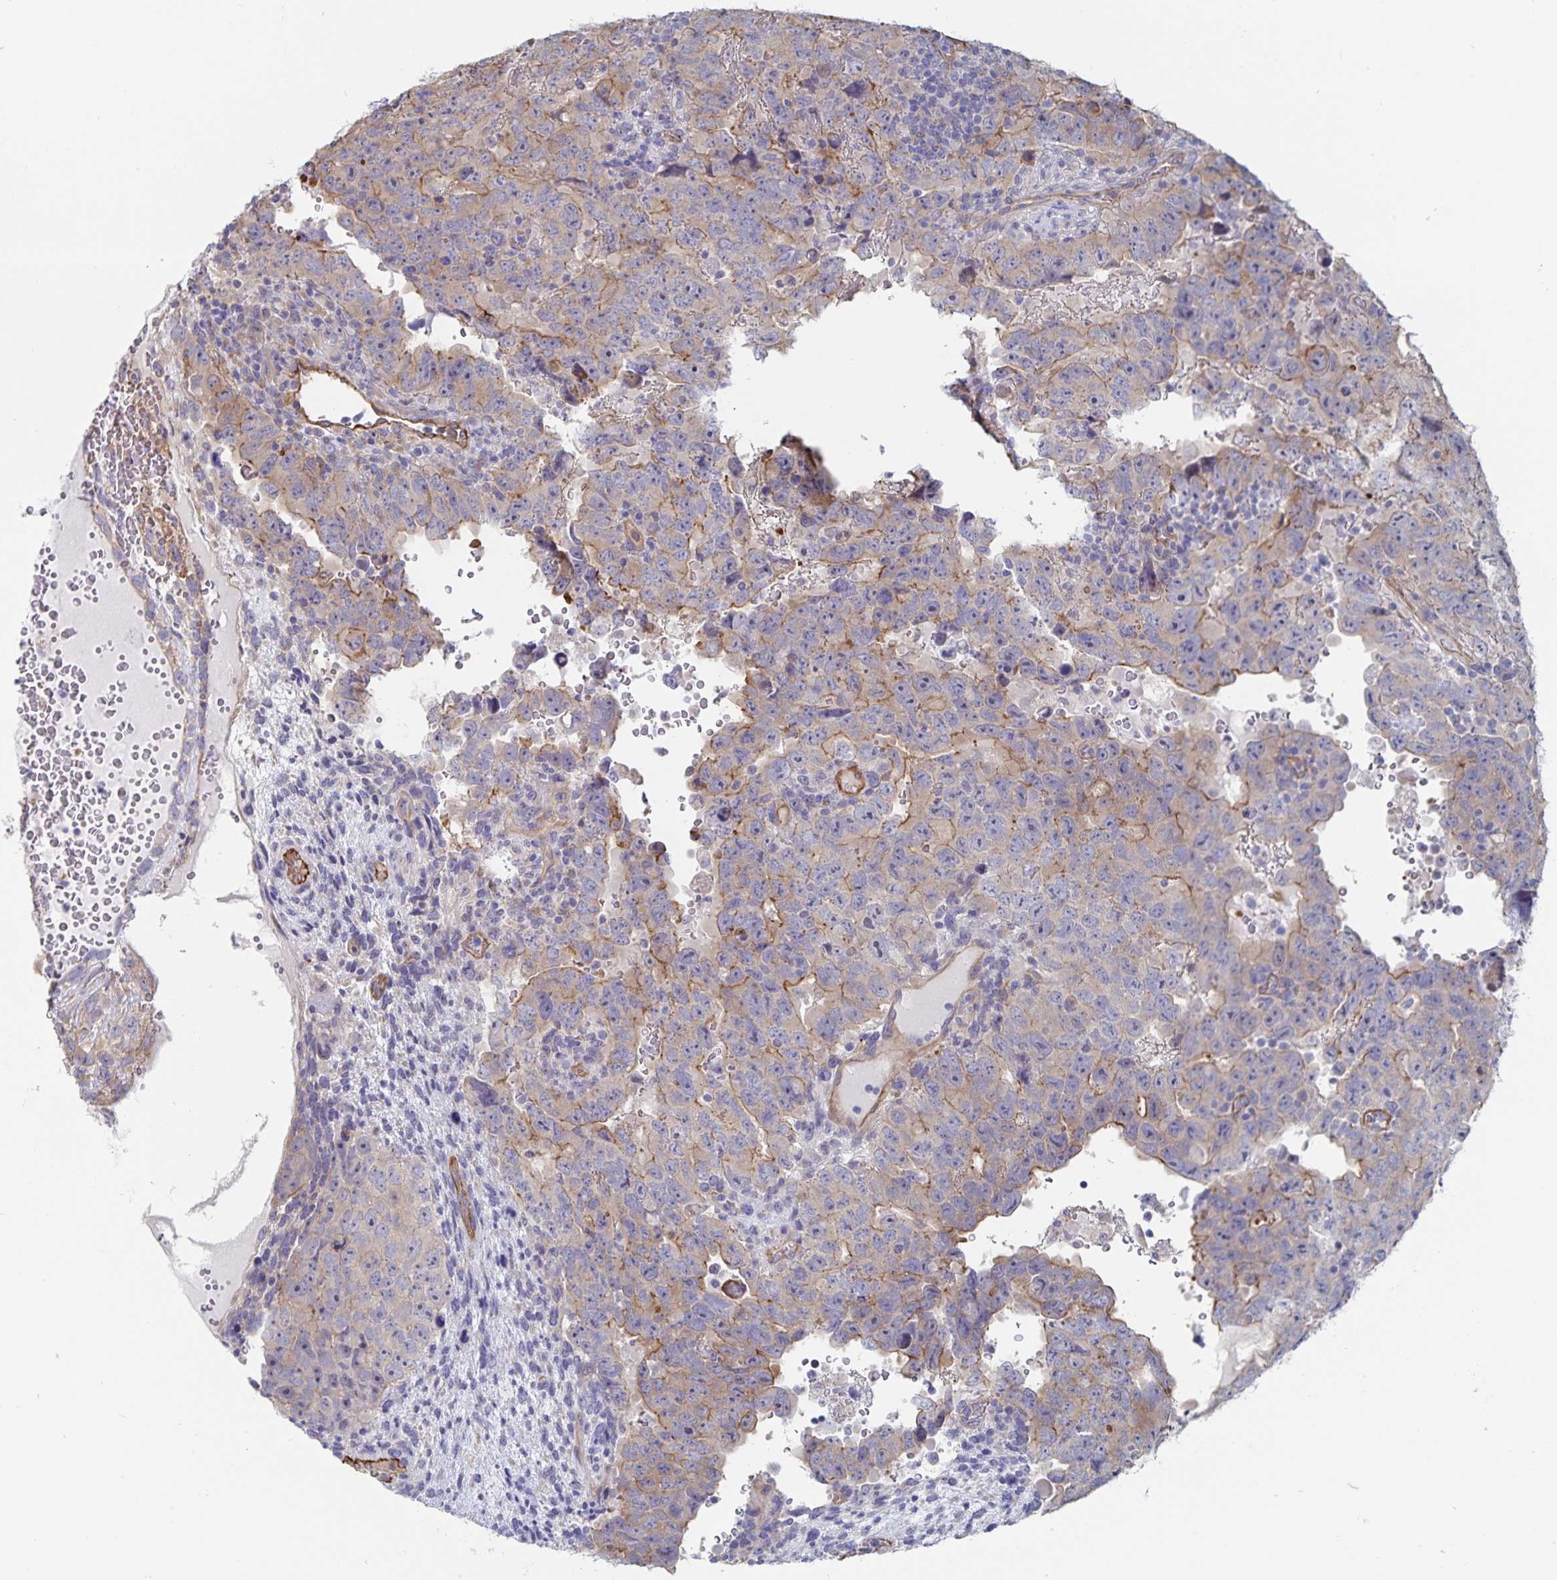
{"staining": {"intensity": "moderate", "quantity": "<25%", "location": "cytoplasmic/membranous"}, "tissue": "testis cancer", "cell_type": "Tumor cells", "image_type": "cancer", "snomed": [{"axis": "morphology", "description": "Carcinoma, Embryonal, NOS"}, {"axis": "topography", "description": "Testis"}], "caption": "High-power microscopy captured an immunohistochemistry image of embryonal carcinoma (testis), revealing moderate cytoplasmic/membranous positivity in approximately <25% of tumor cells.", "gene": "SSTR1", "patient": {"sex": "male", "age": 24}}